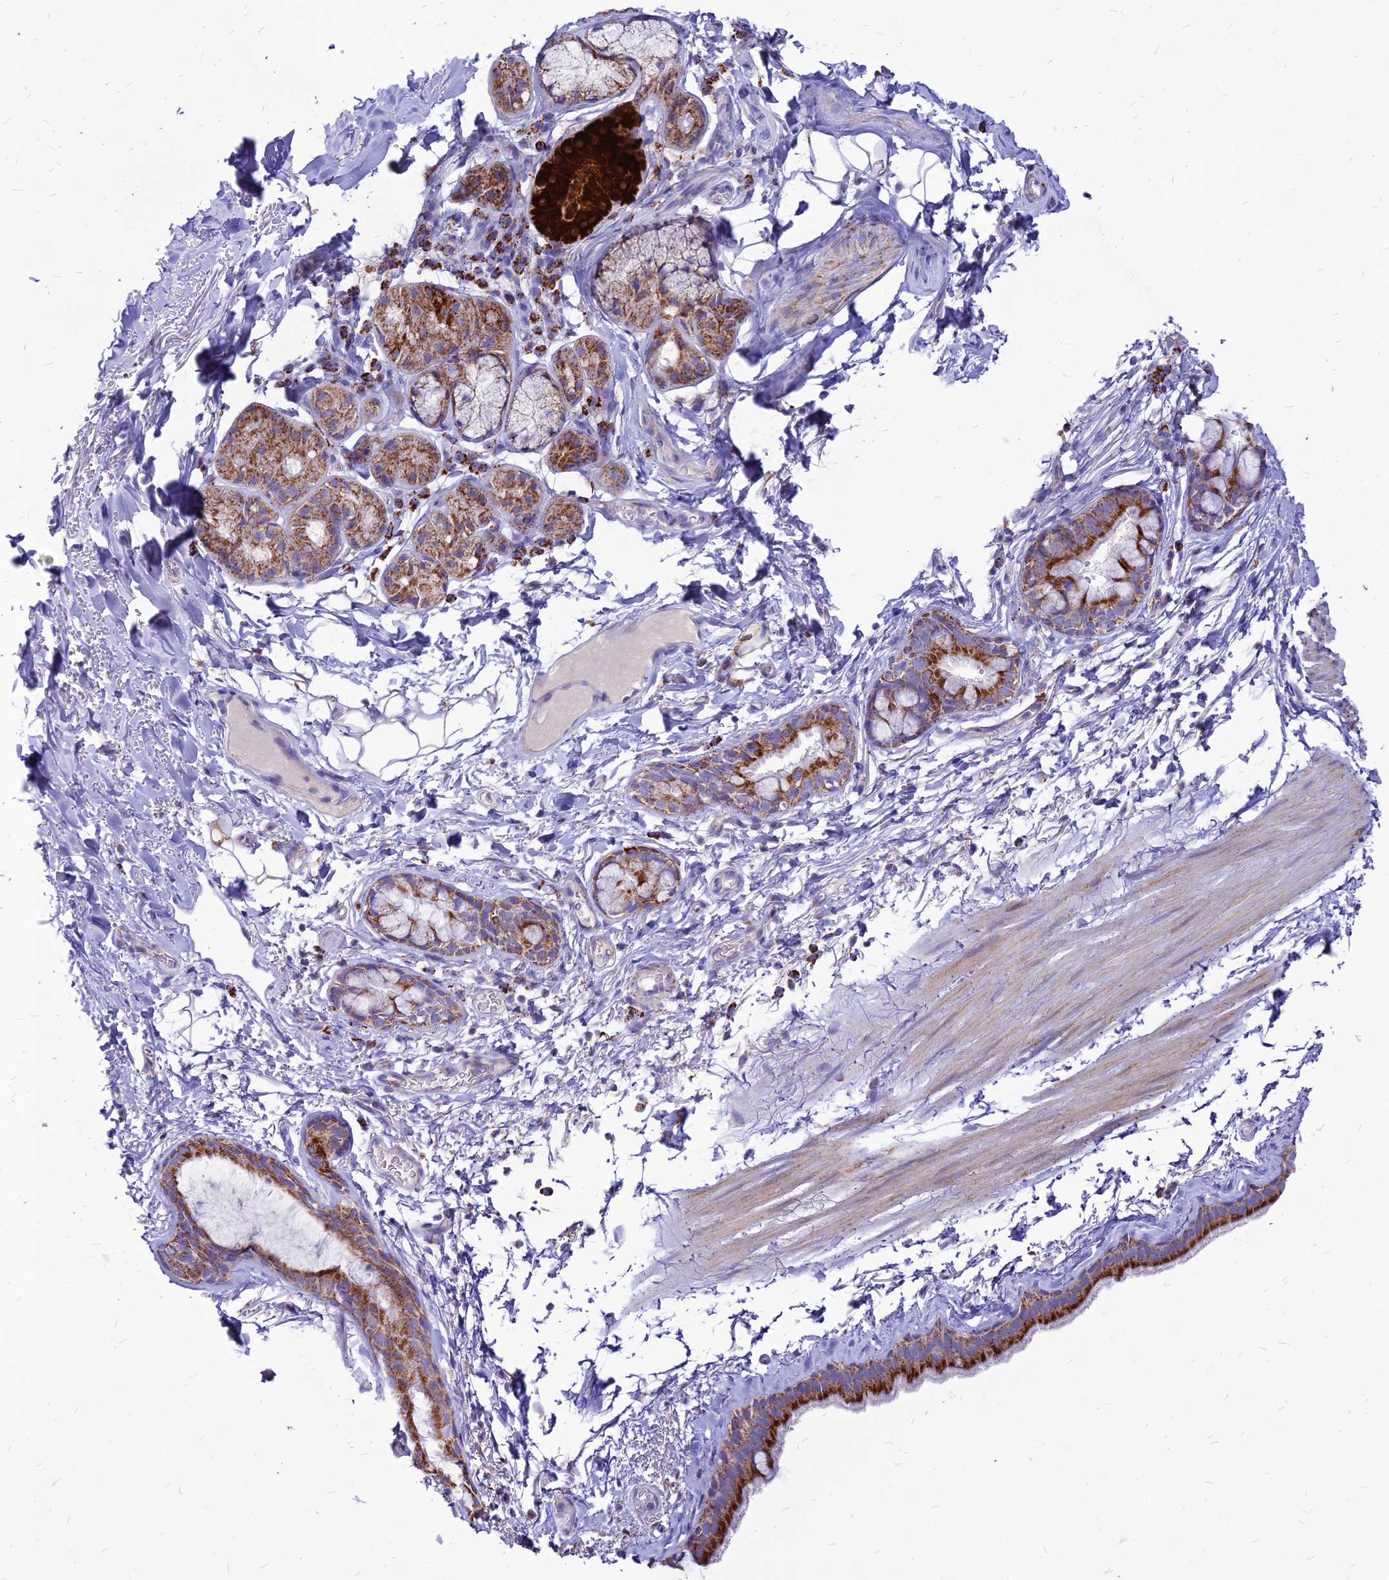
{"staining": {"intensity": "strong", "quantity": ">75%", "location": "cytoplasmic/membranous"}, "tissue": "bronchus", "cell_type": "Respiratory epithelial cells", "image_type": "normal", "snomed": [{"axis": "morphology", "description": "Normal tissue, NOS"}, {"axis": "topography", "description": "Cartilage tissue"}], "caption": "A brown stain labels strong cytoplasmic/membranous staining of a protein in respiratory epithelial cells of unremarkable human bronchus.", "gene": "ECI1", "patient": {"sex": "male", "age": 63}}